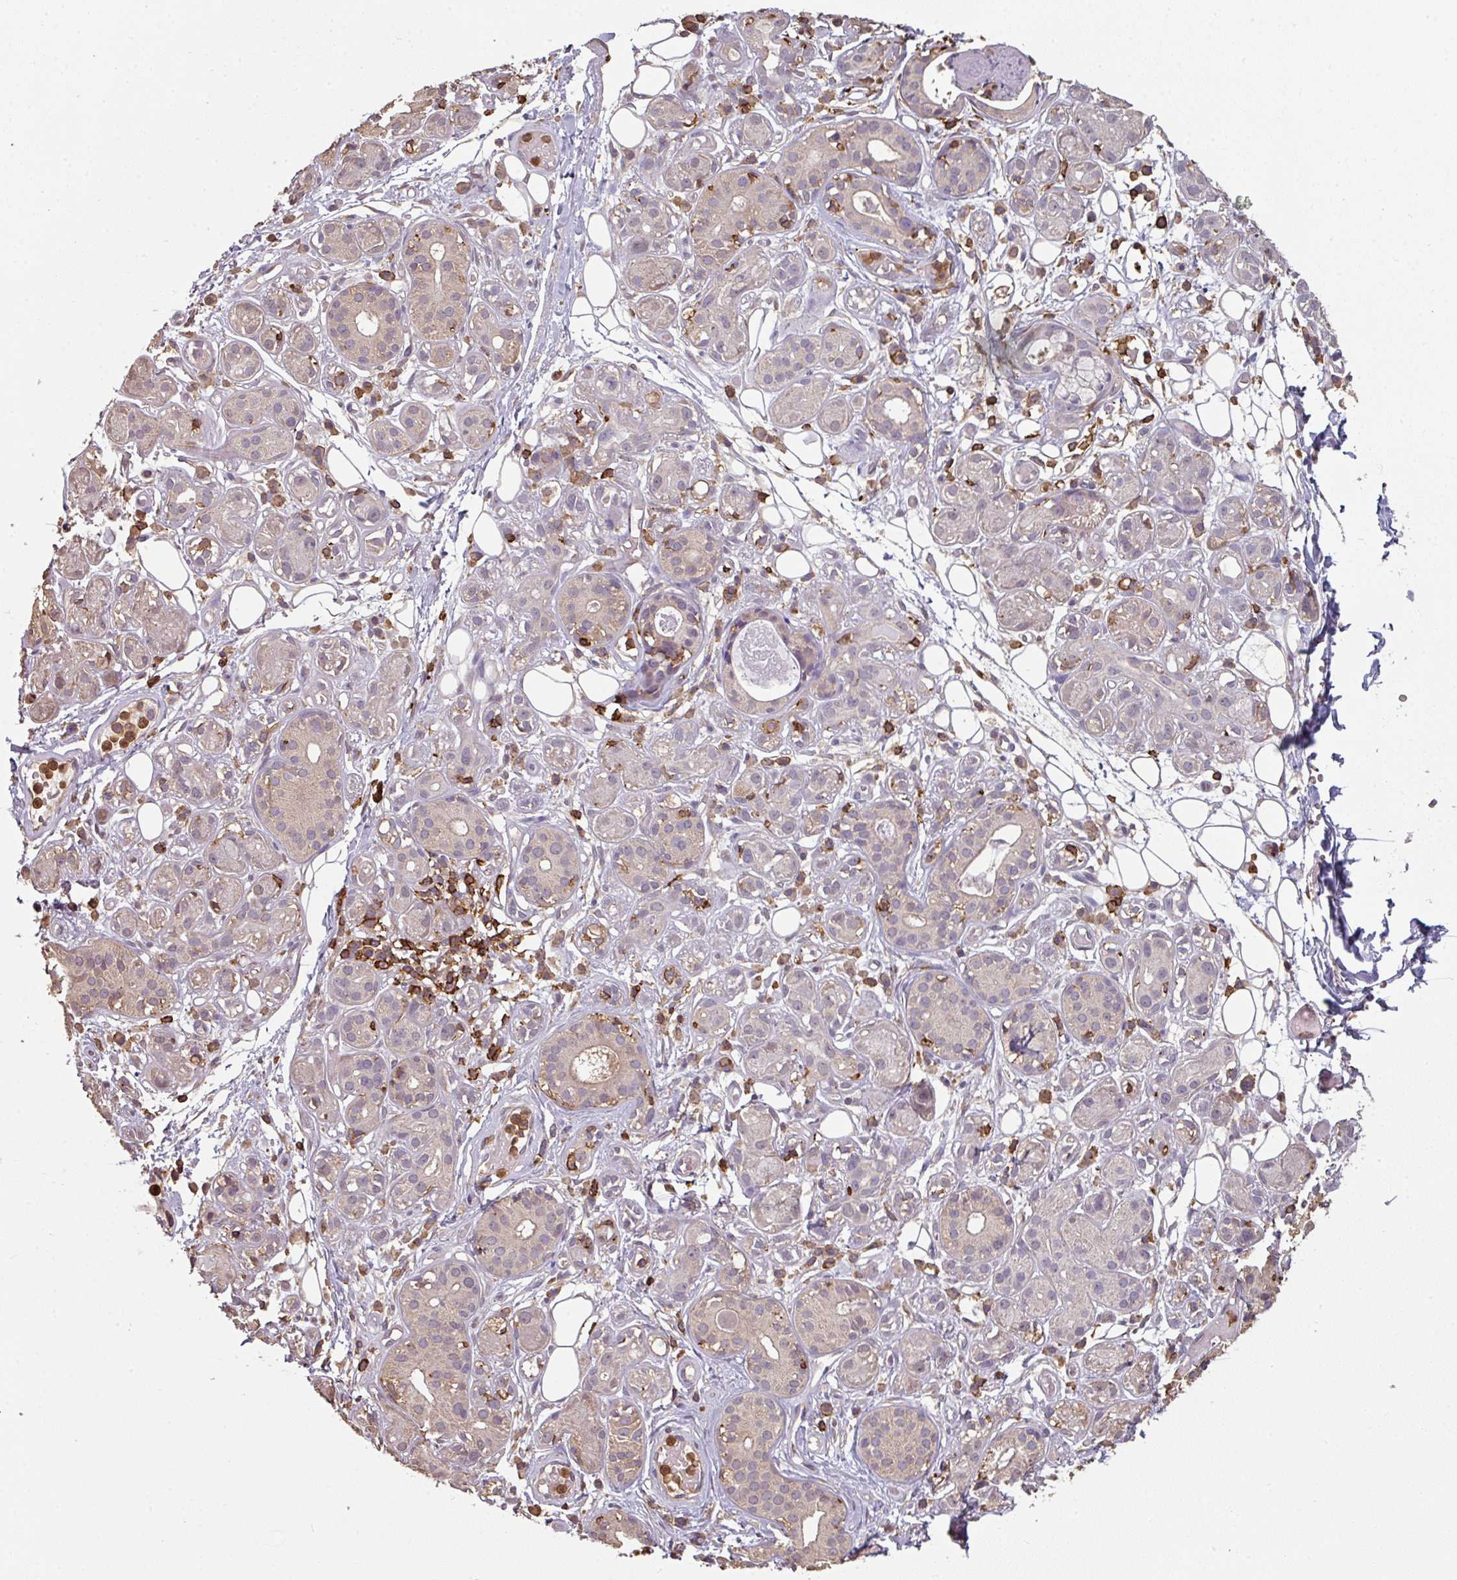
{"staining": {"intensity": "weak", "quantity": "<25%", "location": "cytoplasmic/membranous"}, "tissue": "salivary gland", "cell_type": "Glandular cells", "image_type": "normal", "snomed": [{"axis": "morphology", "description": "Normal tissue, NOS"}, {"axis": "topography", "description": "Salivary gland"}], "caption": "An immunohistochemistry (IHC) photomicrograph of normal salivary gland is shown. There is no staining in glandular cells of salivary gland. (Brightfield microscopy of DAB immunohistochemistry at high magnification).", "gene": "OLFML2B", "patient": {"sex": "male", "age": 54}}